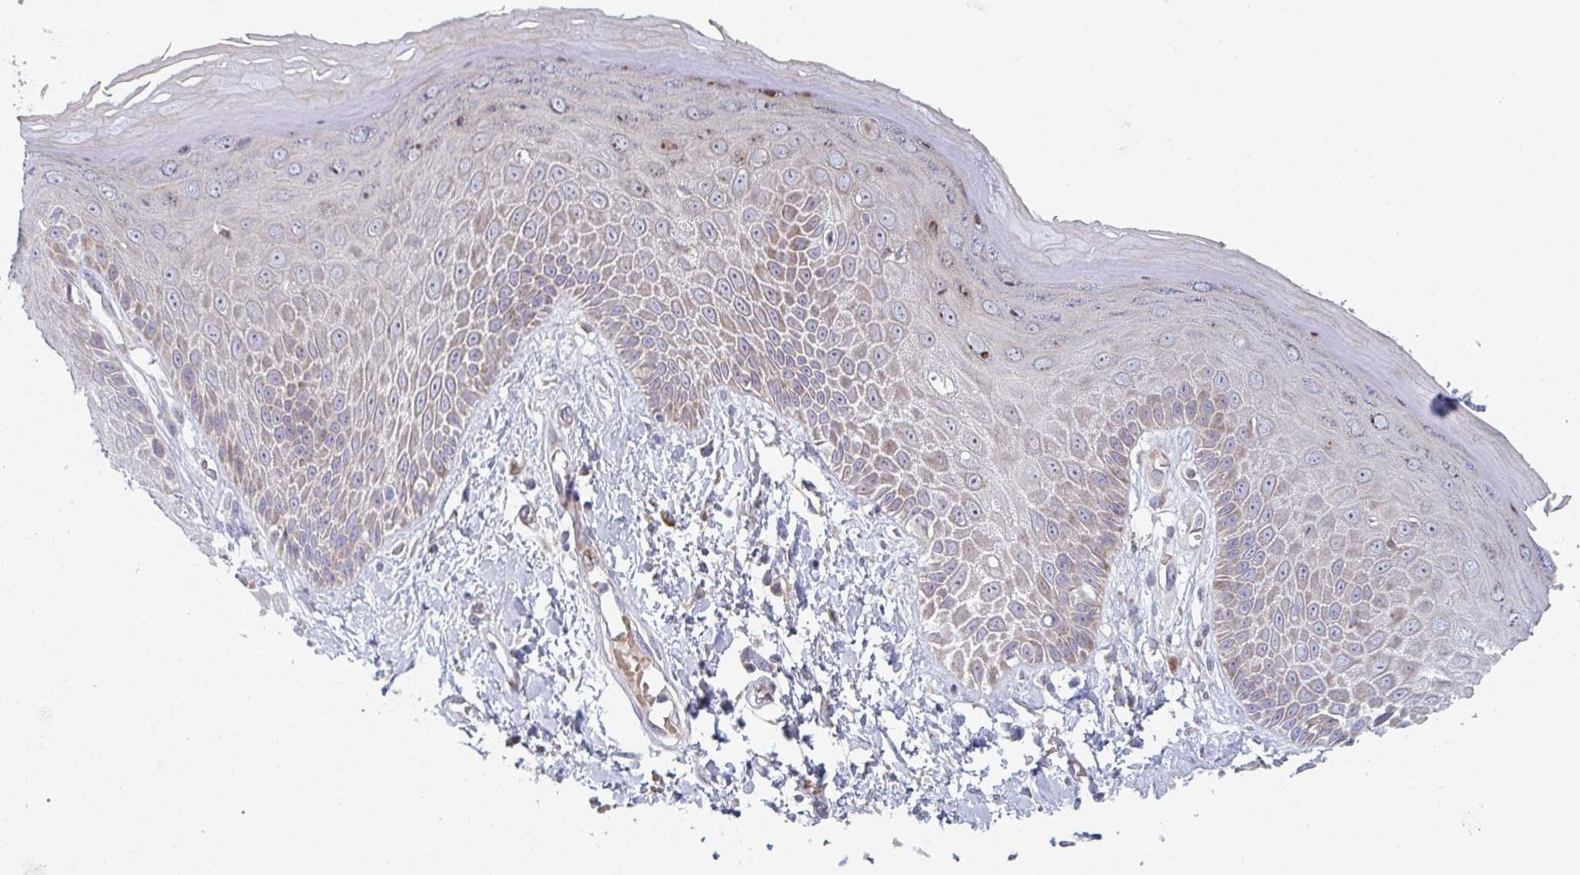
{"staining": {"intensity": "strong", "quantity": "25%-75%", "location": "cytoplasmic/membranous"}, "tissue": "skin", "cell_type": "Epidermal cells", "image_type": "normal", "snomed": [{"axis": "morphology", "description": "Normal tissue, NOS"}, {"axis": "topography", "description": "Anal"}, {"axis": "topography", "description": "Peripheral nerve tissue"}], "caption": "High-magnification brightfield microscopy of normal skin stained with DAB (3,3'-diaminobenzidine) (brown) and counterstained with hematoxylin (blue). epidermal cells exhibit strong cytoplasmic/membranous expression is appreciated in approximately25%-75% of cells.", "gene": "ZNF644", "patient": {"sex": "male", "age": 78}}